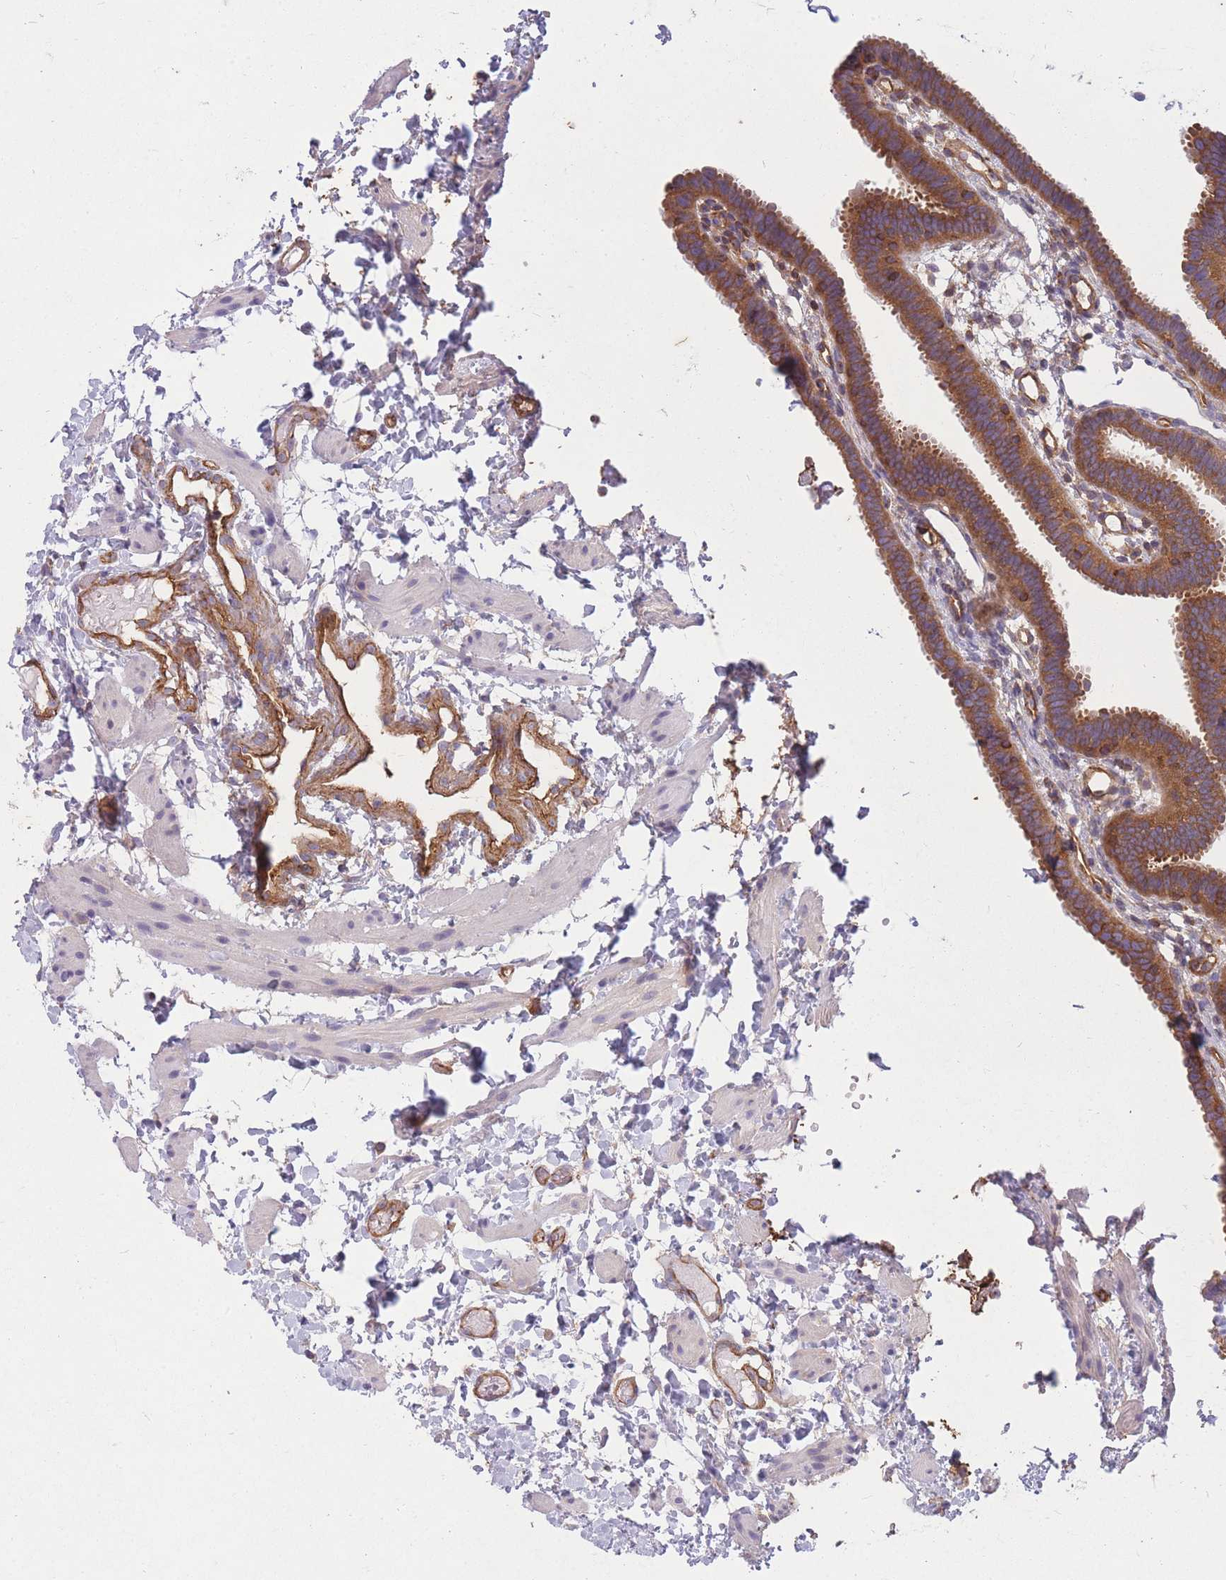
{"staining": {"intensity": "moderate", "quantity": ">75%", "location": "cytoplasmic/membranous"}, "tissue": "fallopian tube", "cell_type": "Glandular cells", "image_type": "normal", "snomed": [{"axis": "morphology", "description": "Normal tissue, NOS"}, {"axis": "topography", "description": "Fallopian tube"}], "caption": "Fallopian tube was stained to show a protein in brown. There is medium levels of moderate cytoplasmic/membranous staining in approximately >75% of glandular cells. The staining was performed using DAB to visualize the protein expression in brown, while the nuclei were stained in blue with hematoxylin (Magnification: 20x).", "gene": "GGA1", "patient": {"sex": "female", "age": 37}}